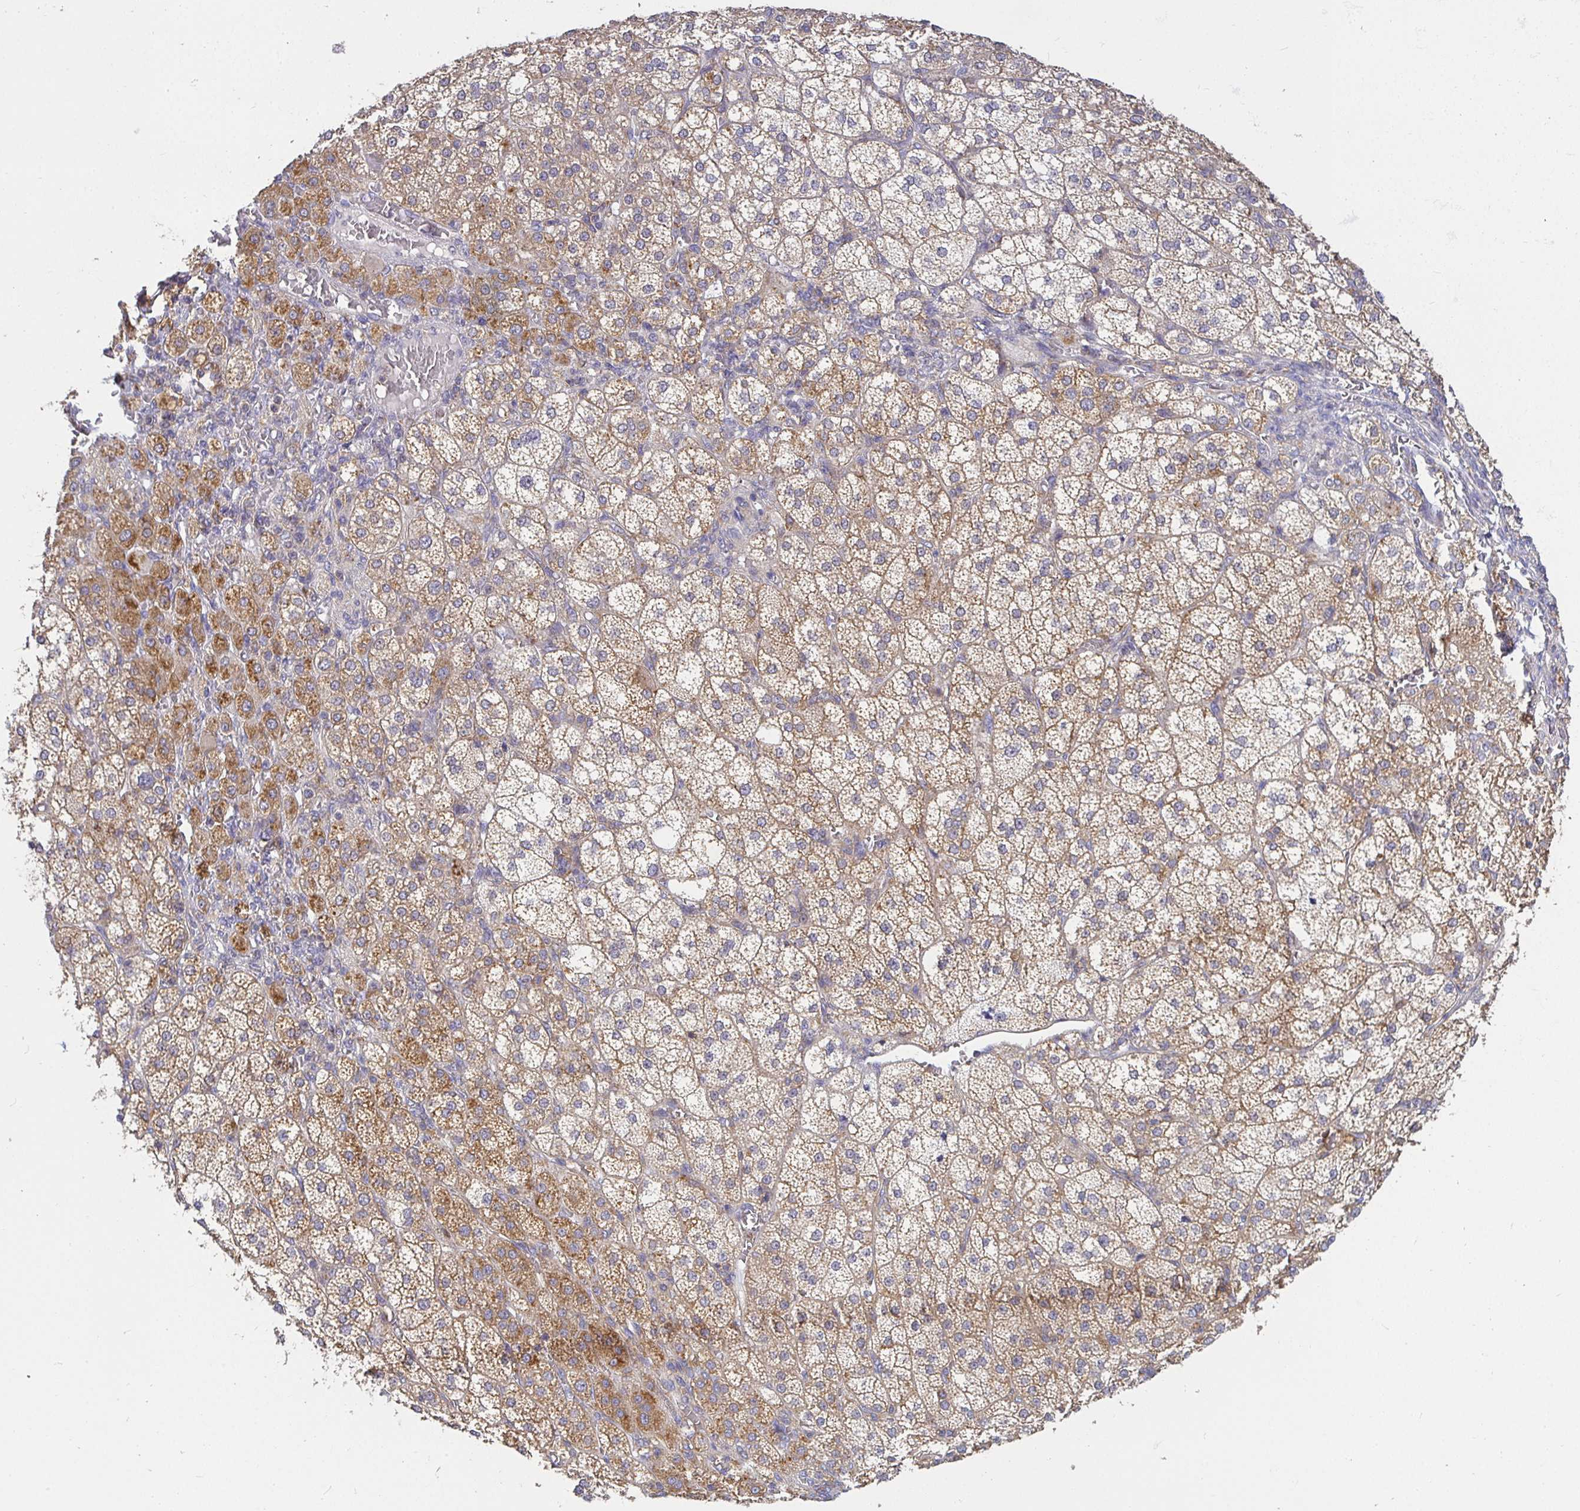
{"staining": {"intensity": "moderate", "quantity": ">75%", "location": "cytoplasmic/membranous"}, "tissue": "adrenal gland", "cell_type": "Glandular cells", "image_type": "normal", "snomed": [{"axis": "morphology", "description": "Normal tissue, NOS"}, {"axis": "topography", "description": "Adrenal gland"}], "caption": "IHC (DAB) staining of unremarkable human adrenal gland shows moderate cytoplasmic/membranous protein positivity in approximately >75% of glandular cells.", "gene": "ATP6V1F", "patient": {"sex": "female", "age": 60}}